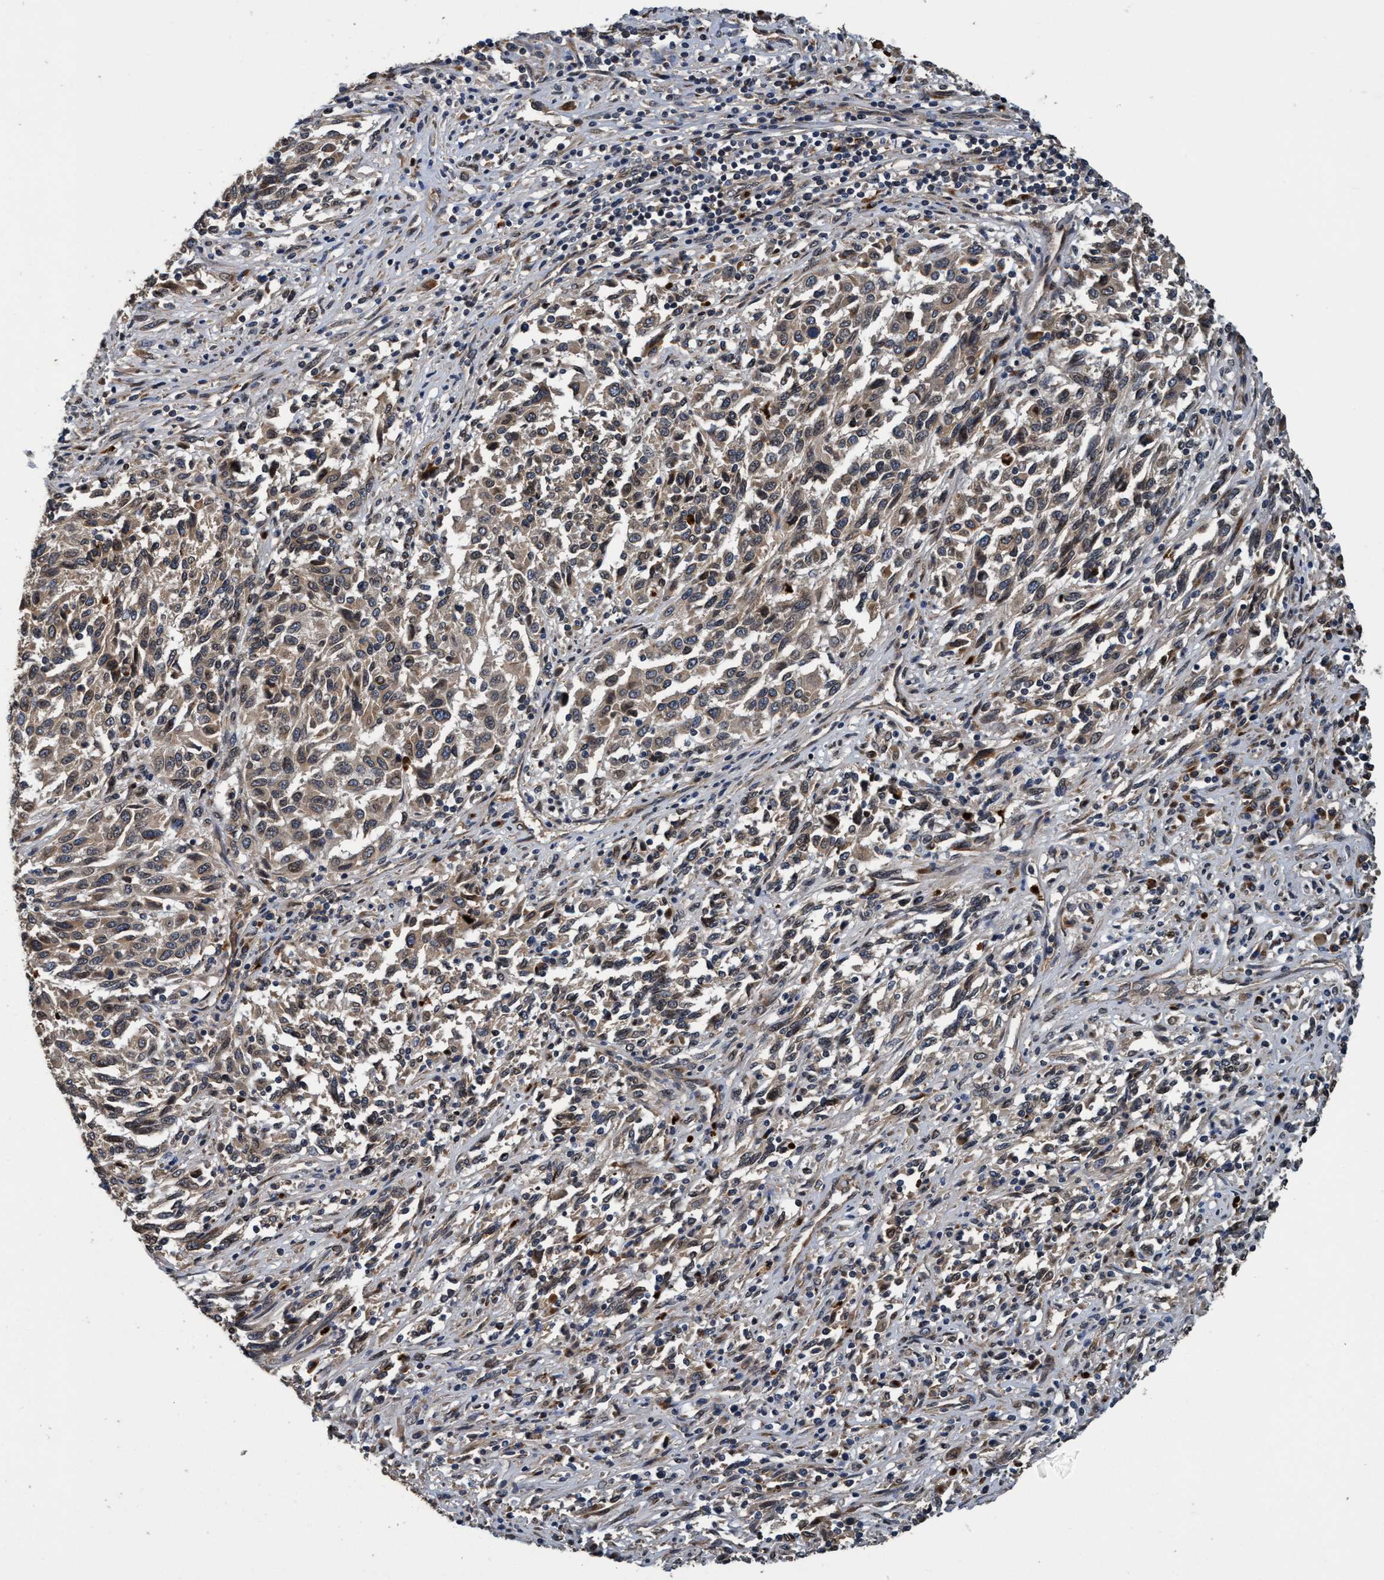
{"staining": {"intensity": "weak", "quantity": "25%-75%", "location": "cytoplasmic/membranous"}, "tissue": "melanoma", "cell_type": "Tumor cells", "image_type": "cancer", "snomed": [{"axis": "morphology", "description": "Malignant melanoma, Metastatic site"}, {"axis": "topography", "description": "Lymph node"}], "caption": "Weak cytoplasmic/membranous expression for a protein is present in approximately 25%-75% of tumor cells of malignant melanoma (metastatic site) using IHC.", "gene": "MACC1", "patient": {"sex": "male", "age": 61}}